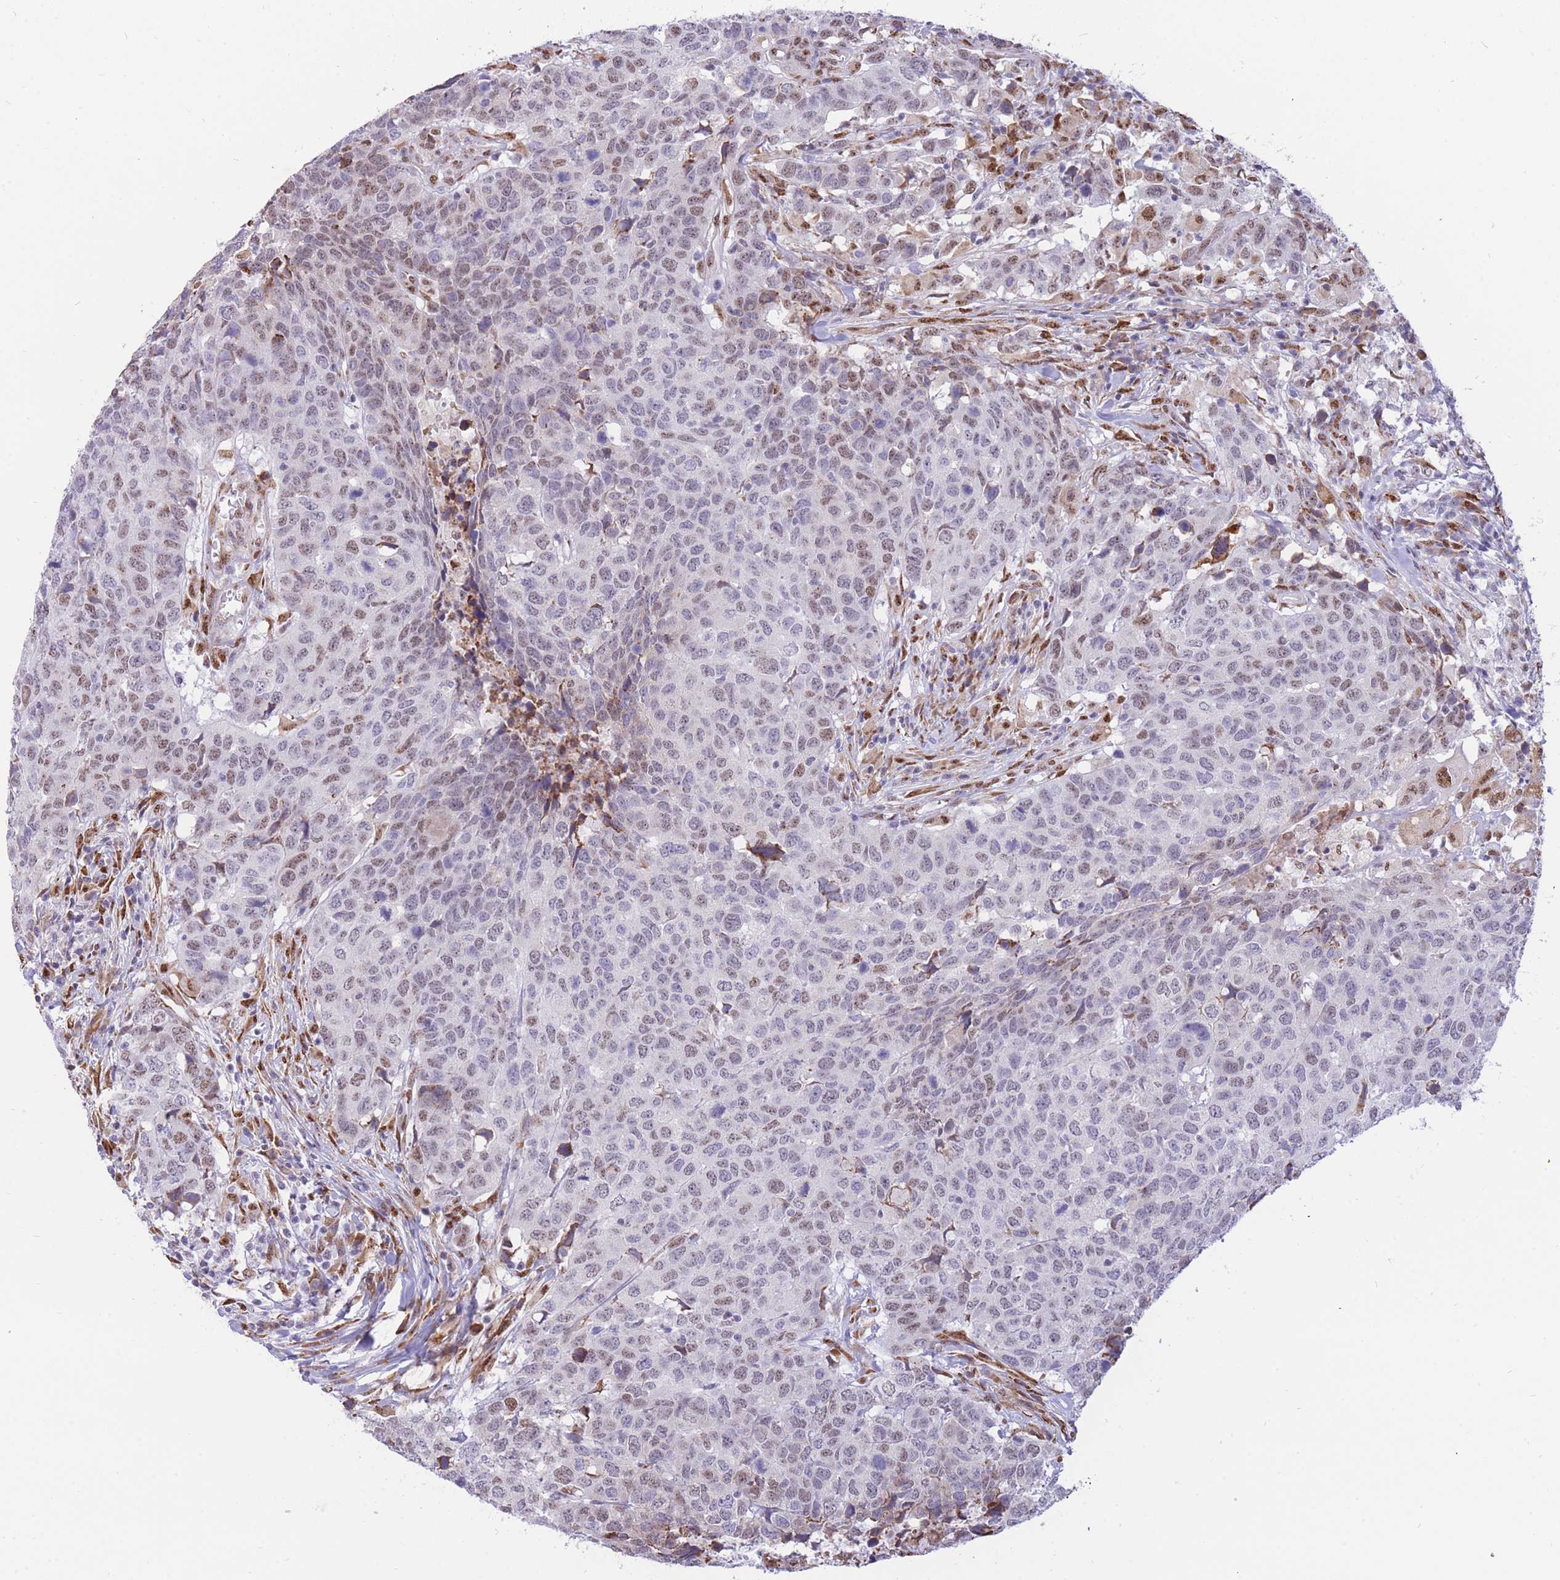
{"staining": {"intensity": "weak", "quantity": "25%-75%", "location": "nuclear"}, "tissue": "head and neck cancer", "cell_type": "Tumor cells", "image_type": "cancer", "snomed": [{"axis": "morphology", "description": "Normal tissue, NOS"}, {"axis": "morphology", "description": "Squamous cell carcinoma, NOS"}, {"axis": "topography", "description": "Skeletal muscle"}, {"axis": "topography", "description": "Vascular tissue"}, {"axis": "topography", "description": "Peripheral nerve tissue"}, {"axis": "topography", "description": "Head-Neck"}], "caption": "A photomicrograph of head and neck cancer stained for a protein reveals weak nuclear brown staining in tumor cells.", "gene": "FAM153A", "patient": {"sex": "male", "age": 66}}